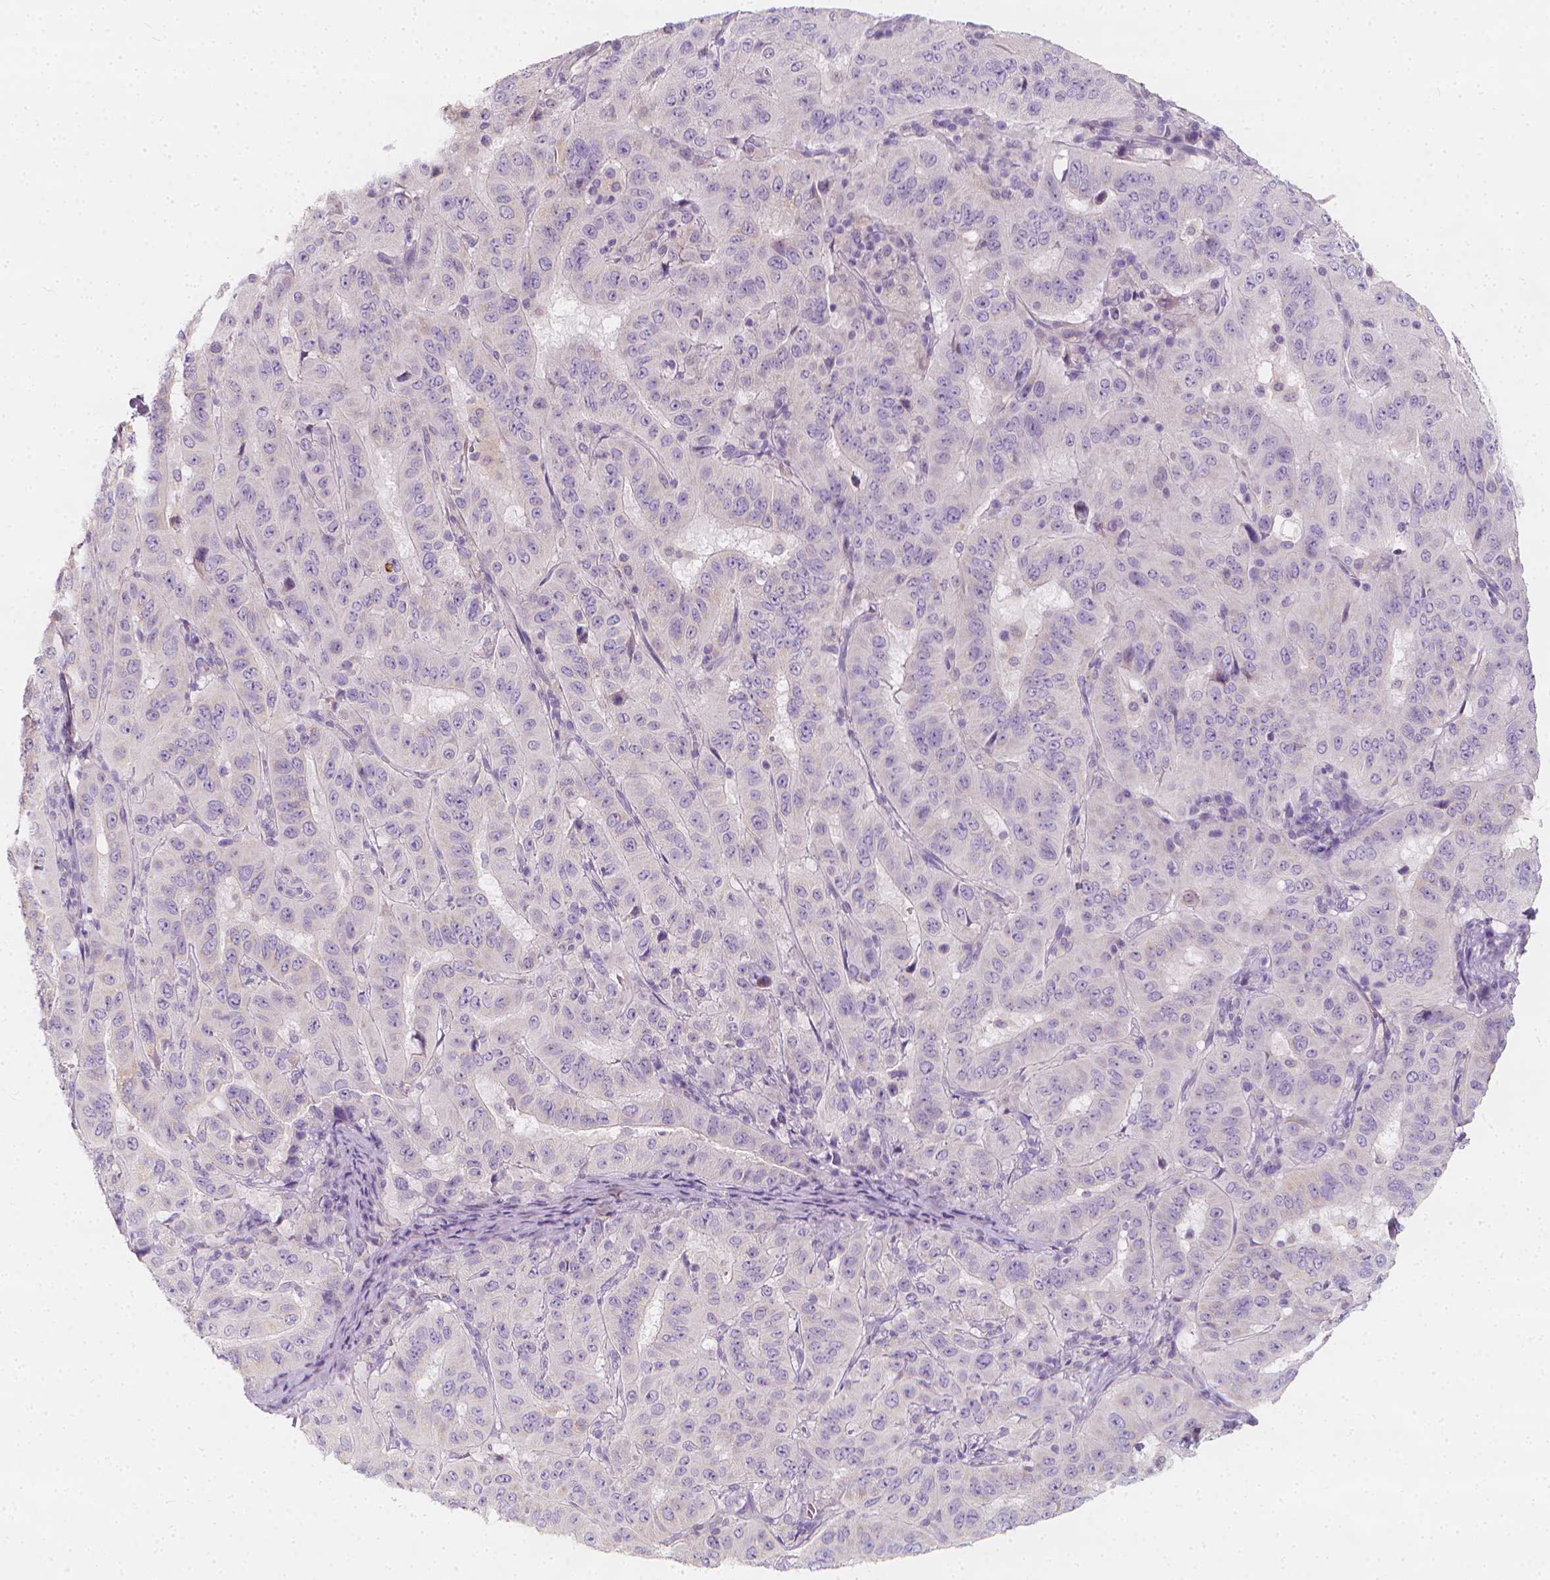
{"staining": {"intensity": "negative", "quantity": "none", "location": "none"}, "tissue": "pancreatic cancer", "cell_type": "Tumor cells", "image_type": "cancer", "snomed": [{"axis": "morphology", "description": "Adenocarcinoma, NOS"}, {"axis": "topography", "description": "Pancreas"}], "caption": "Immunohistochemistry (IHC) photomicrograph of neoplastic tissue: pancreatic cancer (adenocarcinoma) stained with DAB shows no significant protein expression in tumor cells.", "gene": "RBFOX1", "patient": {"sex": "male", "age": 63}}